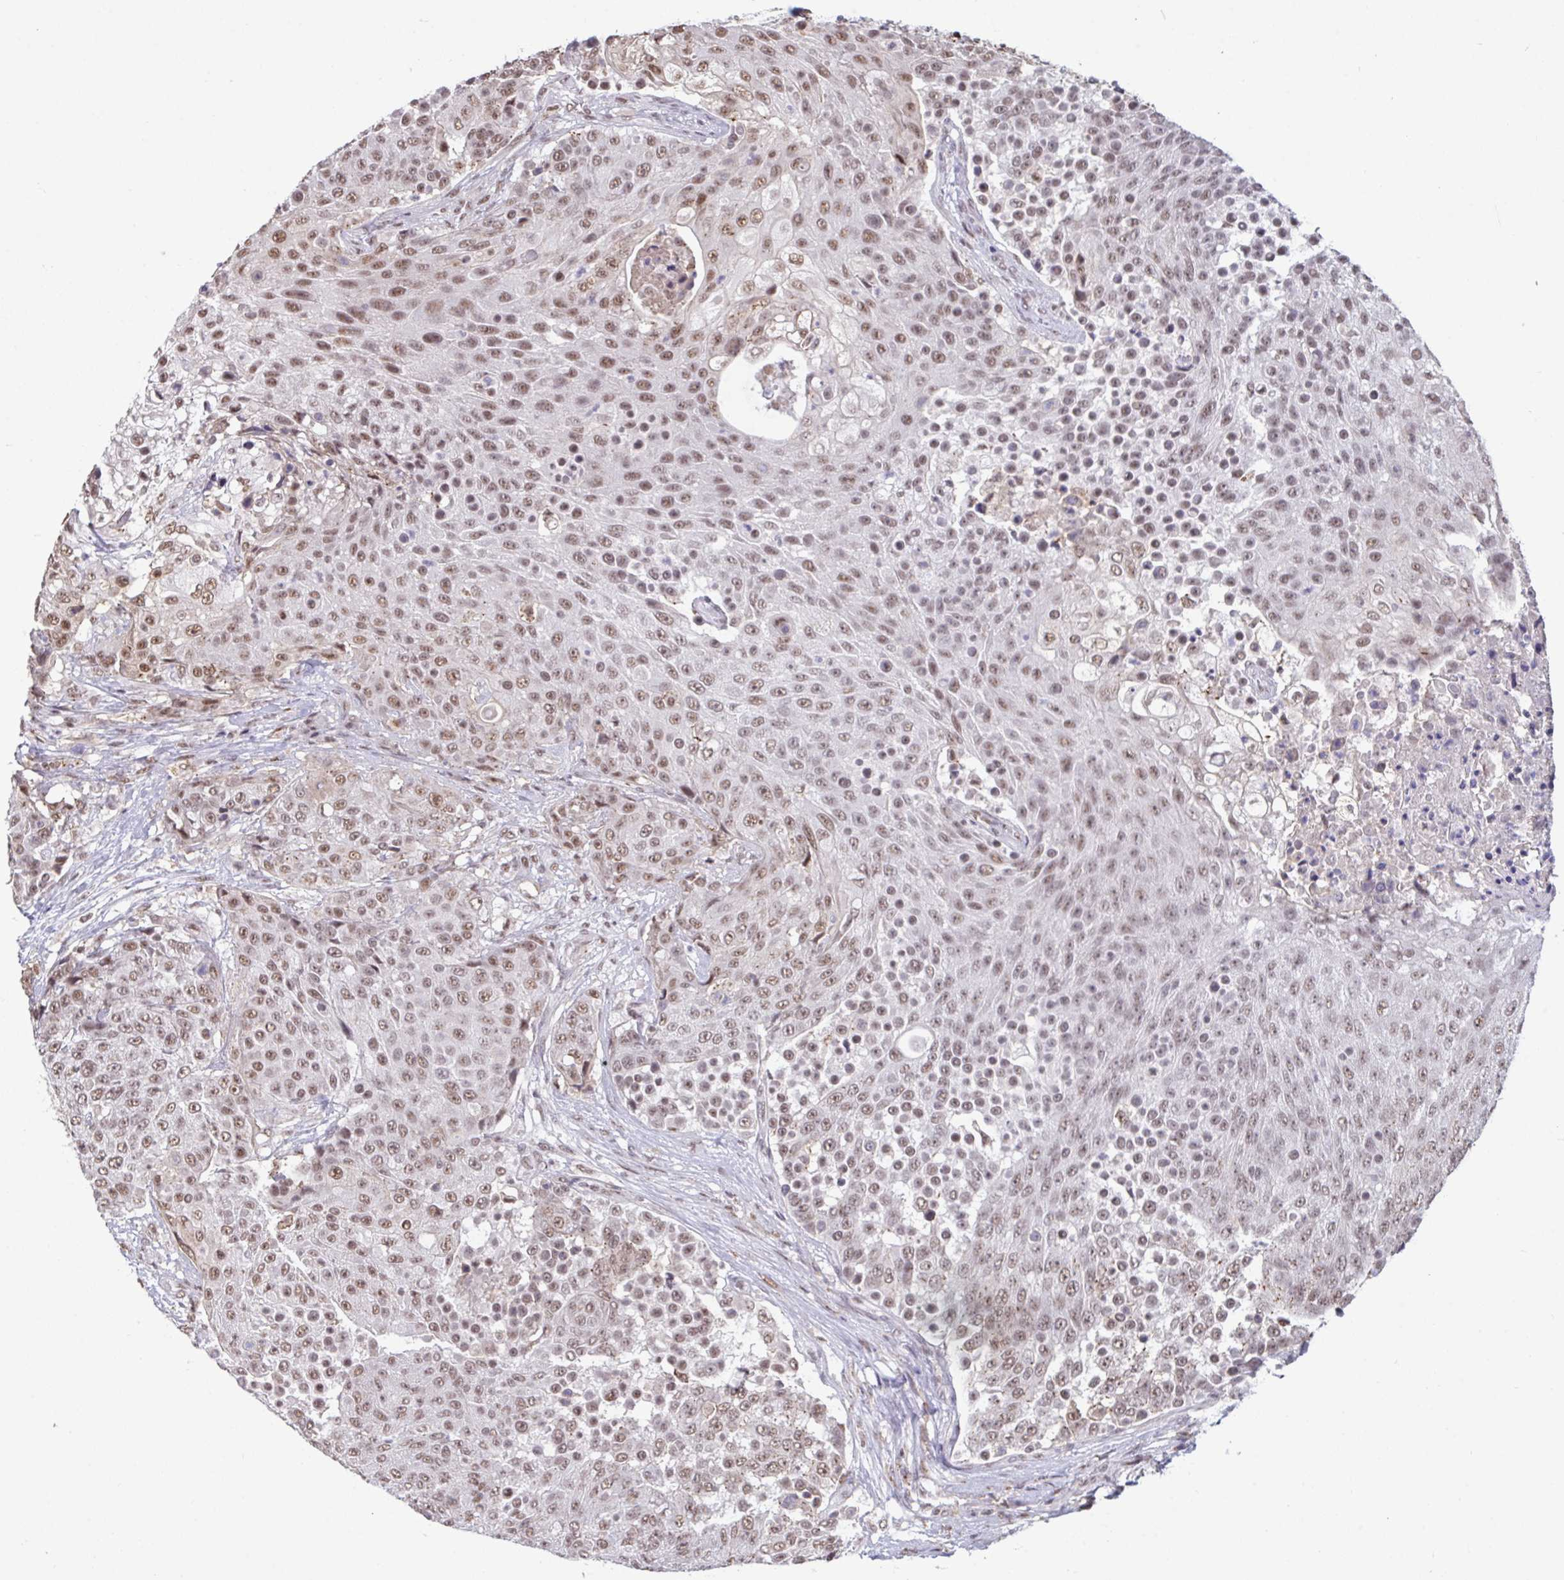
{"staining": {"intensity": "moderate", "quantity": ">75%", "location": "nuclear"}, "tissue": "urothelial cancer", "cell_type": "Tumor cells", "image_type": "cancer", "snomed": [{"axis": "morphology", "description": "Urothelial carcinoma, High grade"}, {"axis": "topography", "description": "Urinary bladder"}], "caption": "Protein staining by IHC exhibits moderate nuclear staining in approximately >75% of tumor cells in urothelial cancer.", "gene": "PUF60", "patient": {"sex": "female", "age": 63}}